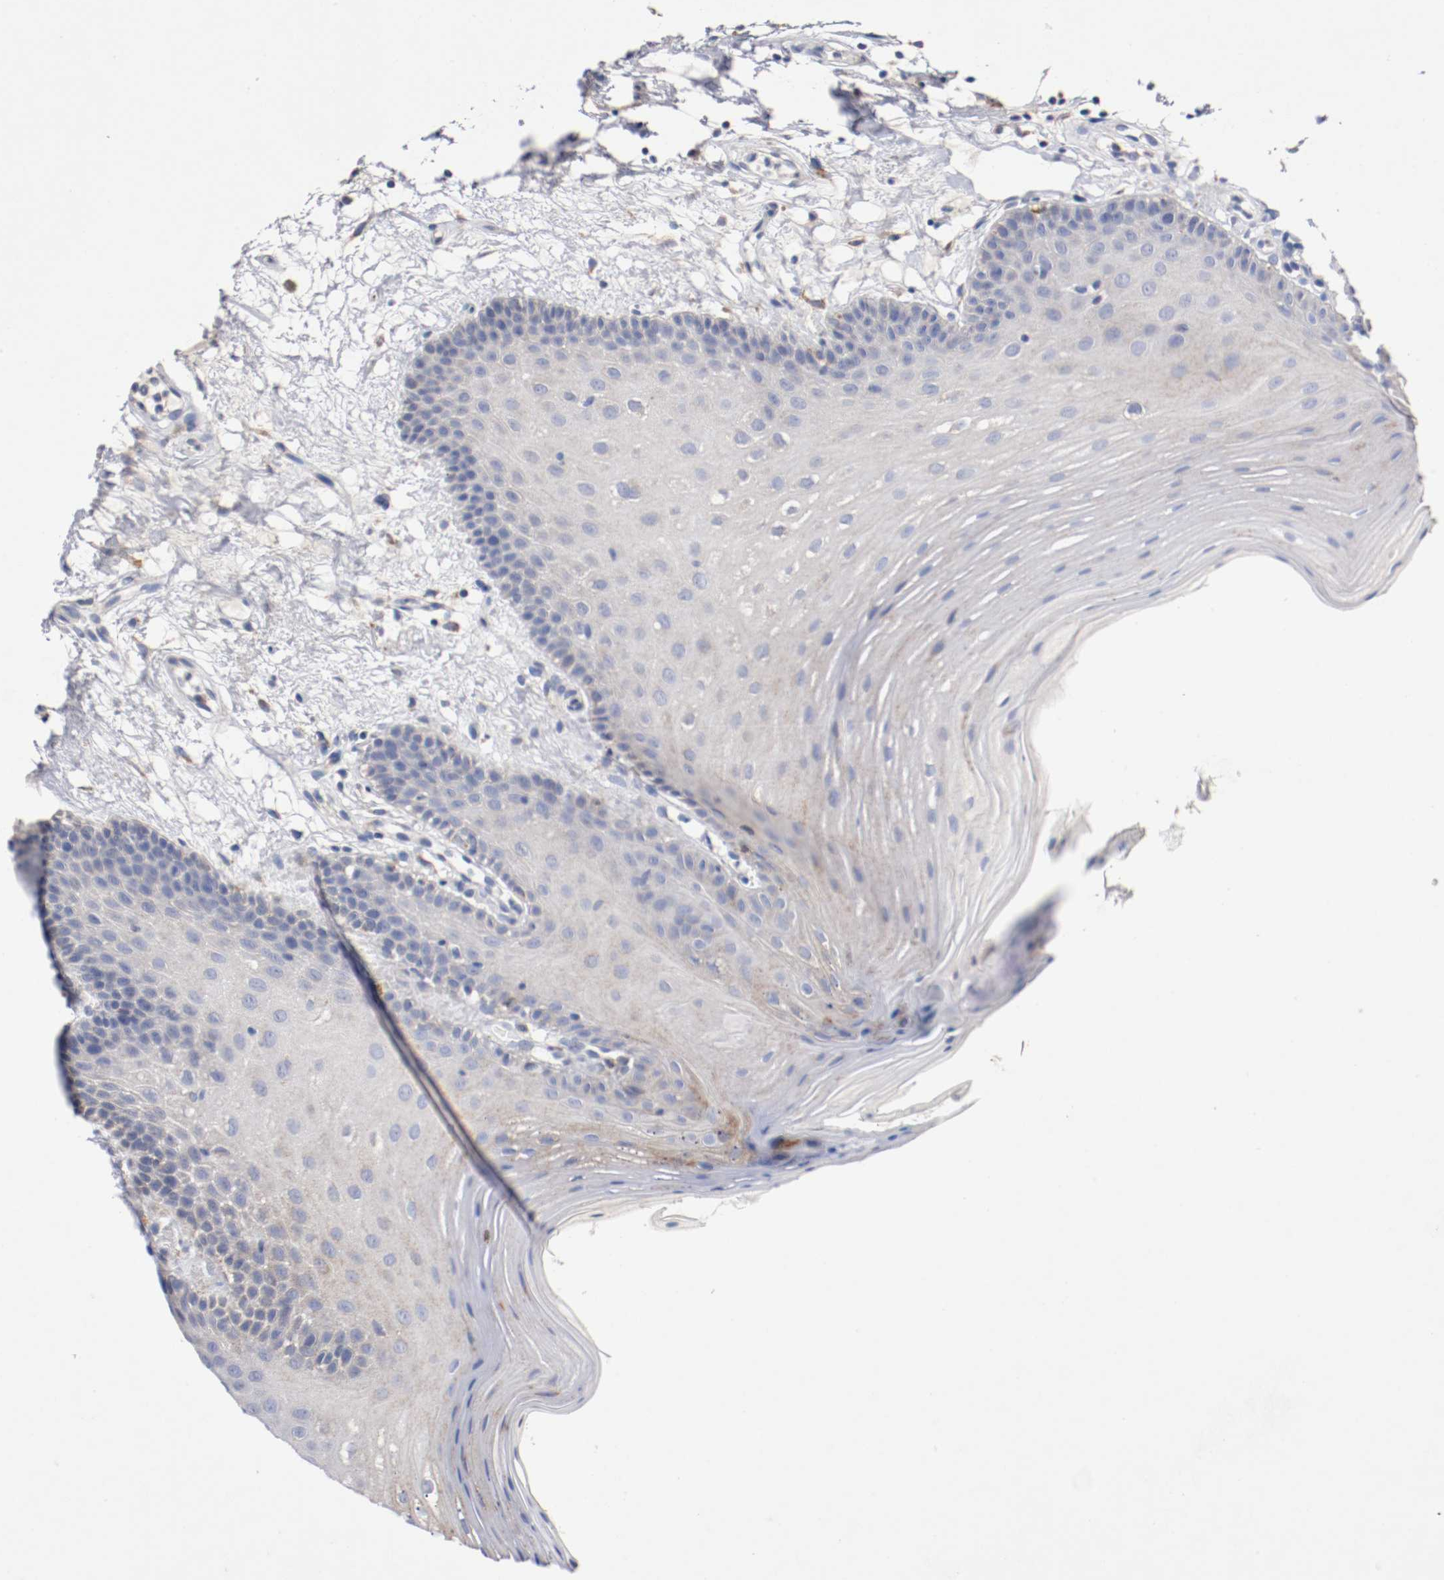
{"staining": {"intensity": "weak", "quantity": "<25%", "location": "cytoplasmic/membranous"}, "tissue": "oral mucosa", "cell_type": "Squamous epithelial cells", "image_type": "normal", "snomed": [{"axis": "morphology", "description": "Normal tissue, NOS"}, {"axis": "morphology", "description": "Squamous cell carcinoma, NOS"}, {"axis": "topography", "description": "Skeletal muscle"}, {"axis": "topography", "description": "Oral tissue"}, {"axis": "topography", "description": "Head-Neck"}], "caption": "Oral mucosa stained for a protein using immunohistochemistry (IHC) reveals no expression squamous epithelial cells.", "gene": "TRAF2", "patient": {"sex": "male", "age": 71}}